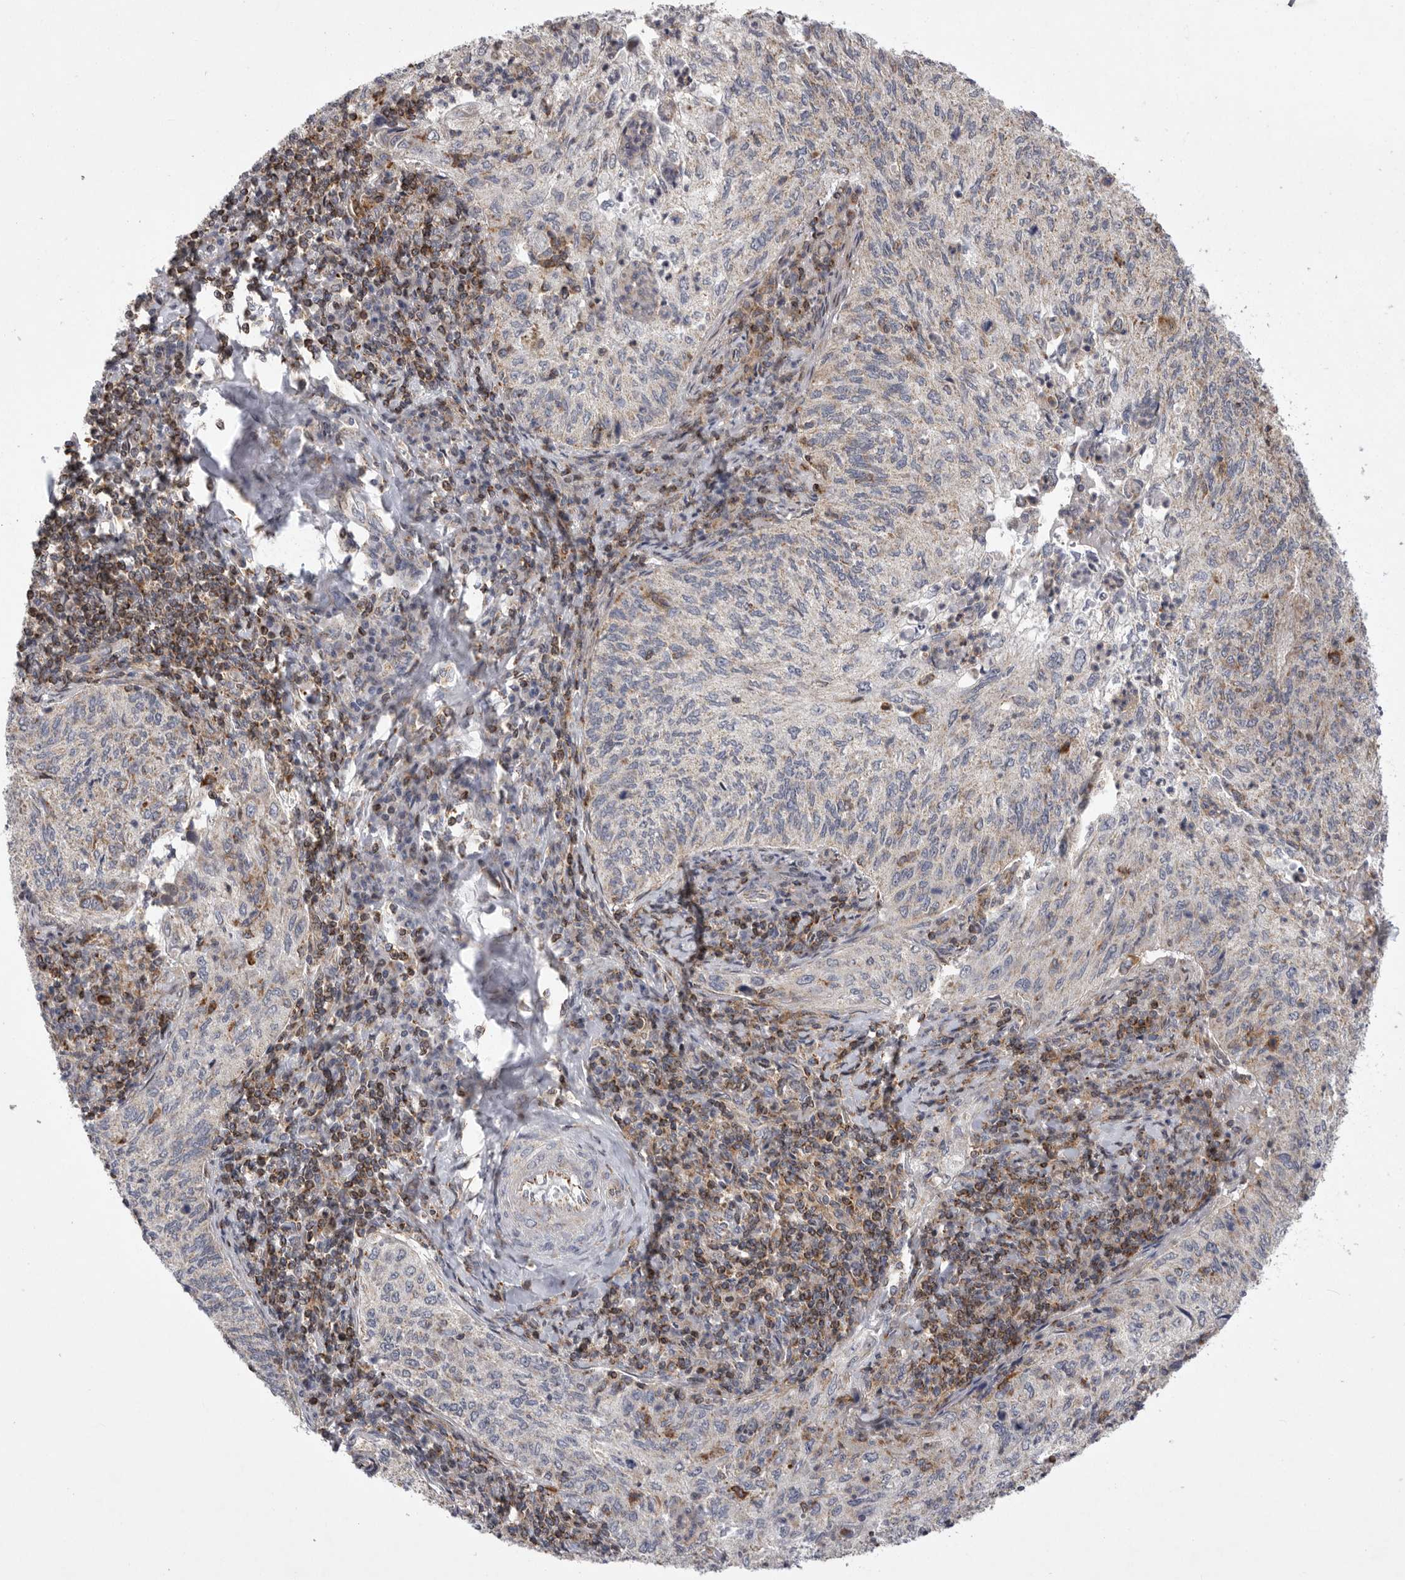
{"staining": {"intensity": "negative", "quantity": "none", "location": "none"}, "tissue": "cervical cancer", "cell_type": "Tumor cells", "image_type": "cancer", "snomed": [{"axis": "morphology", "description": "Squamous cell carcinoma, NOS"}, {"axis": "topography", "description": "Cervix"}], "caption": "This is an IHC histopathology image of cervical cancer (squamous cell carcinoma). There is no positivity in tumor cells.", "gene": "MPZL1", "patient": {"sex": "female", "age": 30}}